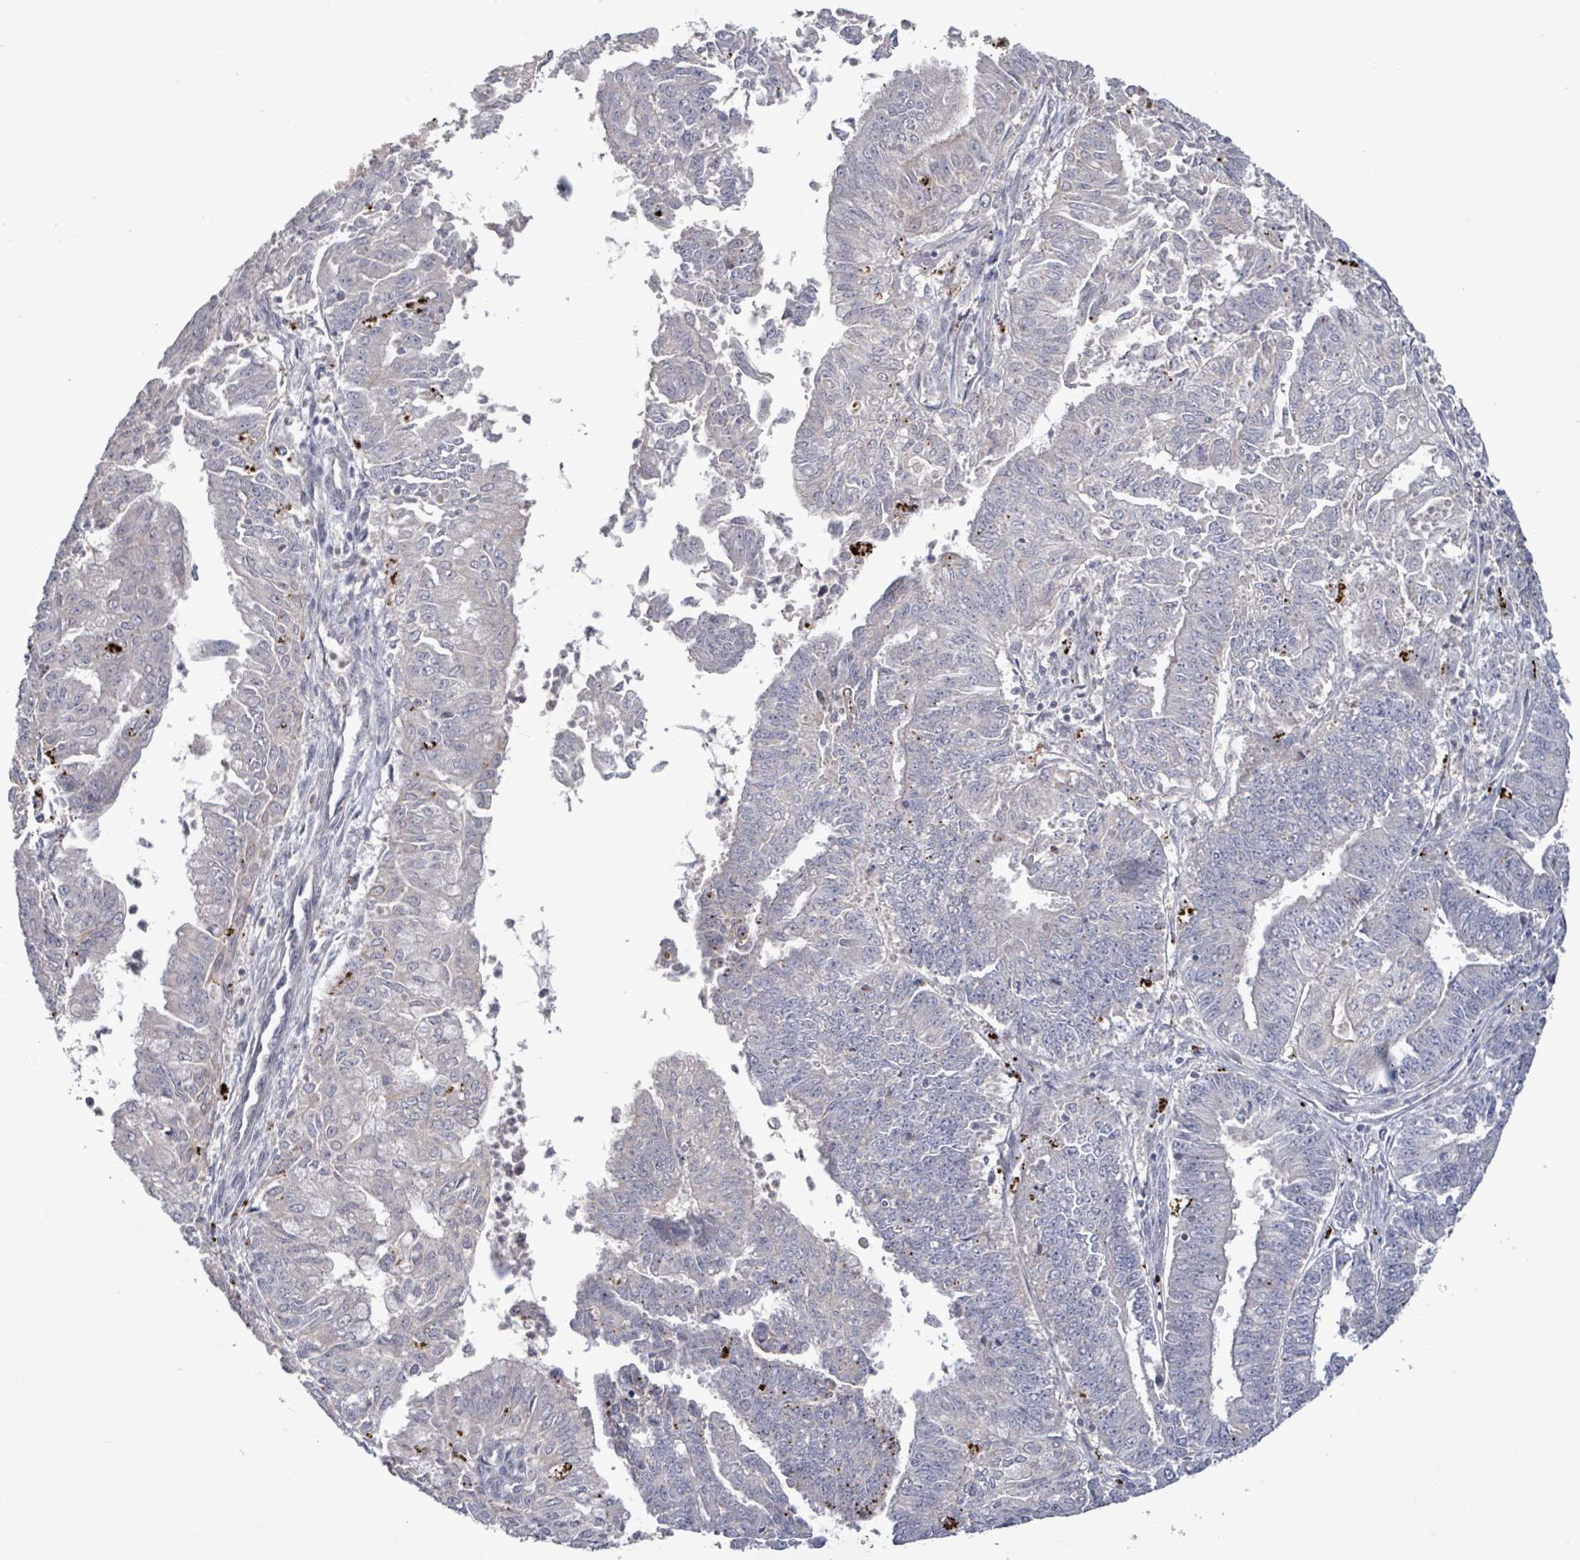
{"staining": {"intensity": "negative", "quantity": "none", "location": "none"}, "tissue": "endometrial cancer", "cell_type": "Tumor cells", "image_type": "cancer", "snomed": [{"axis": "morphology", "description": "Adenocarcinoma, NOS"}, {"axis": "topography", "description": "Endometrium"}], "caption": "The immunohistochemistry (IHC) photomicrograph has no significant positivity in tumor cells of adenocarcinoma (endometrial) tissue.", "gene": "DIPK2A", "patient": {"sex": "female", "age": 73}}